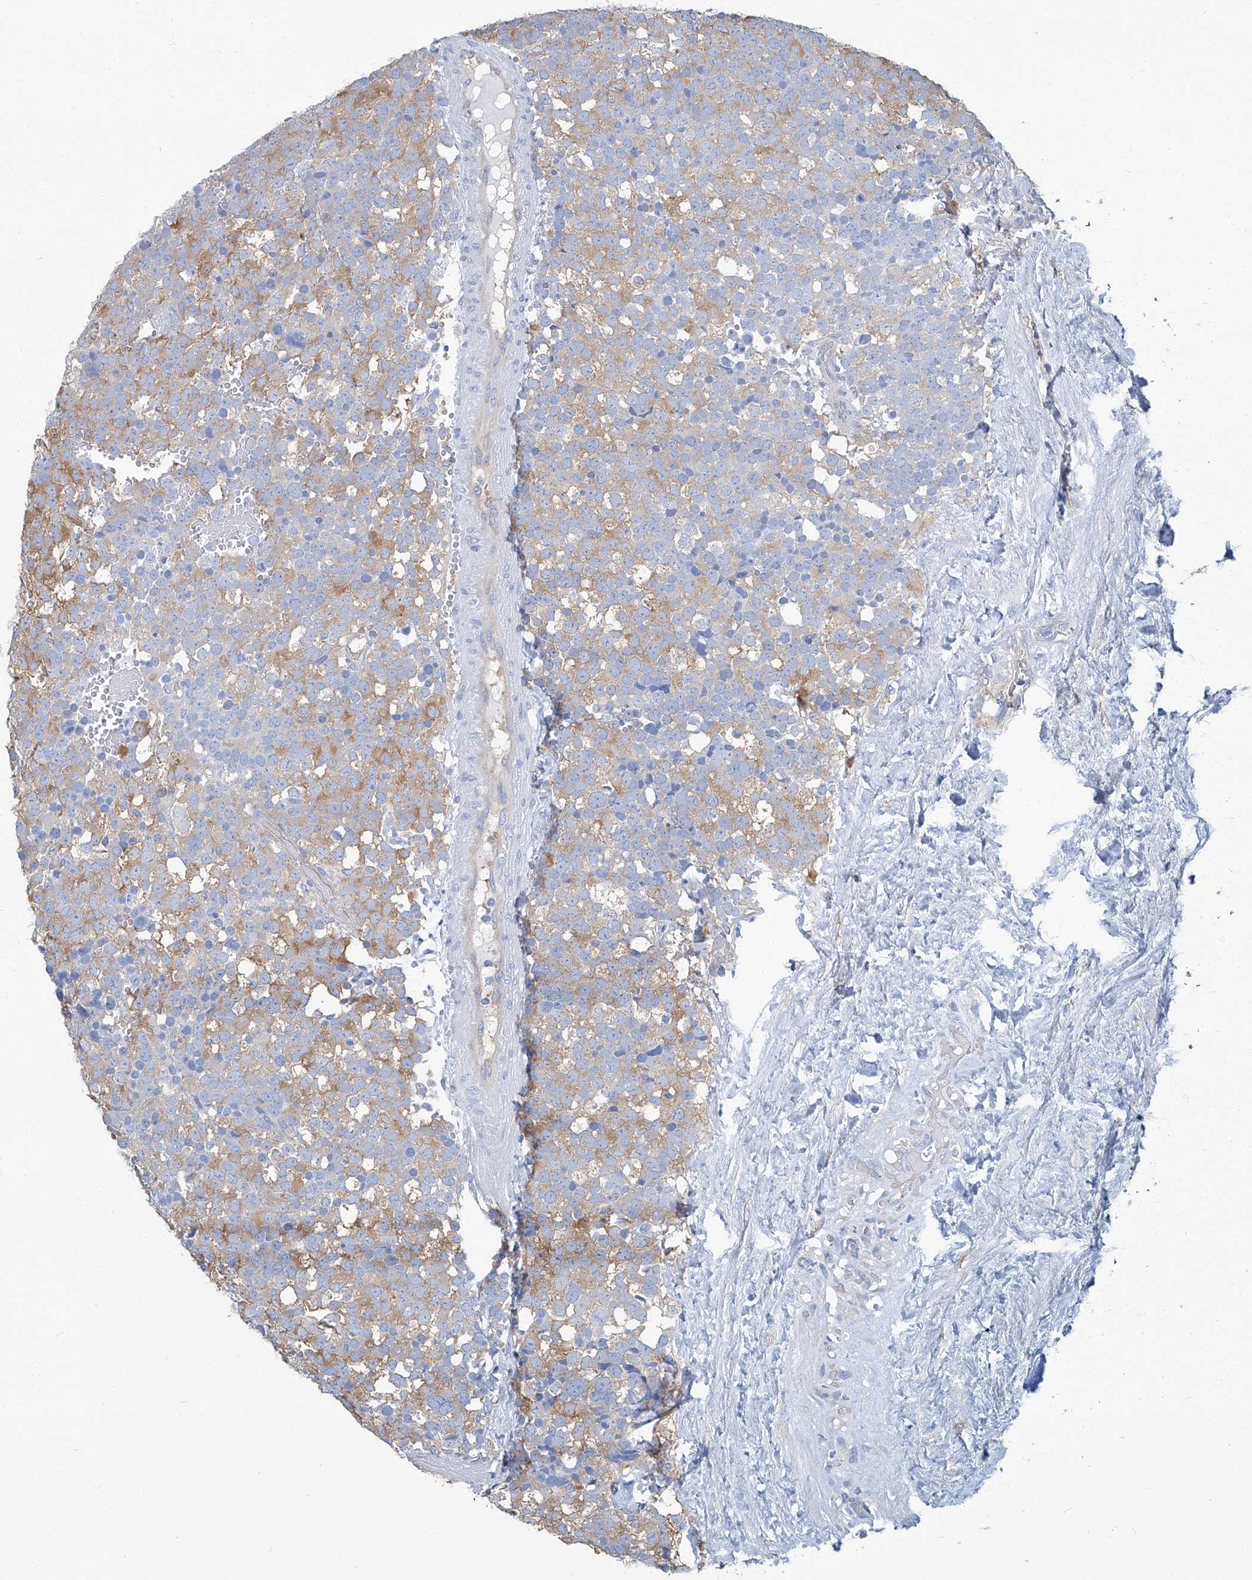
{"staining": {"intensity": "moderate", "quantity": "25%-75%", "location": "cytoplasmic/membranous"}, "tissue": "testis cancer", "cell_type": "Tumor cells", "image_type": "cancer", "snomed": [{"axis": "morphology", "description": "Seminoma, NOS"}, {"axis": "topography", "description": "Testis"}], "caption": "Moderate cytoplasmic/membranous protein expression is identified in approximately 25%-75% of tumor cells in seminoma (testis). Ihc stains the protein in brown and the nuclei are stained blue.", "gene": "PFKL", "patient": {"sex": "male", "age": 71}}